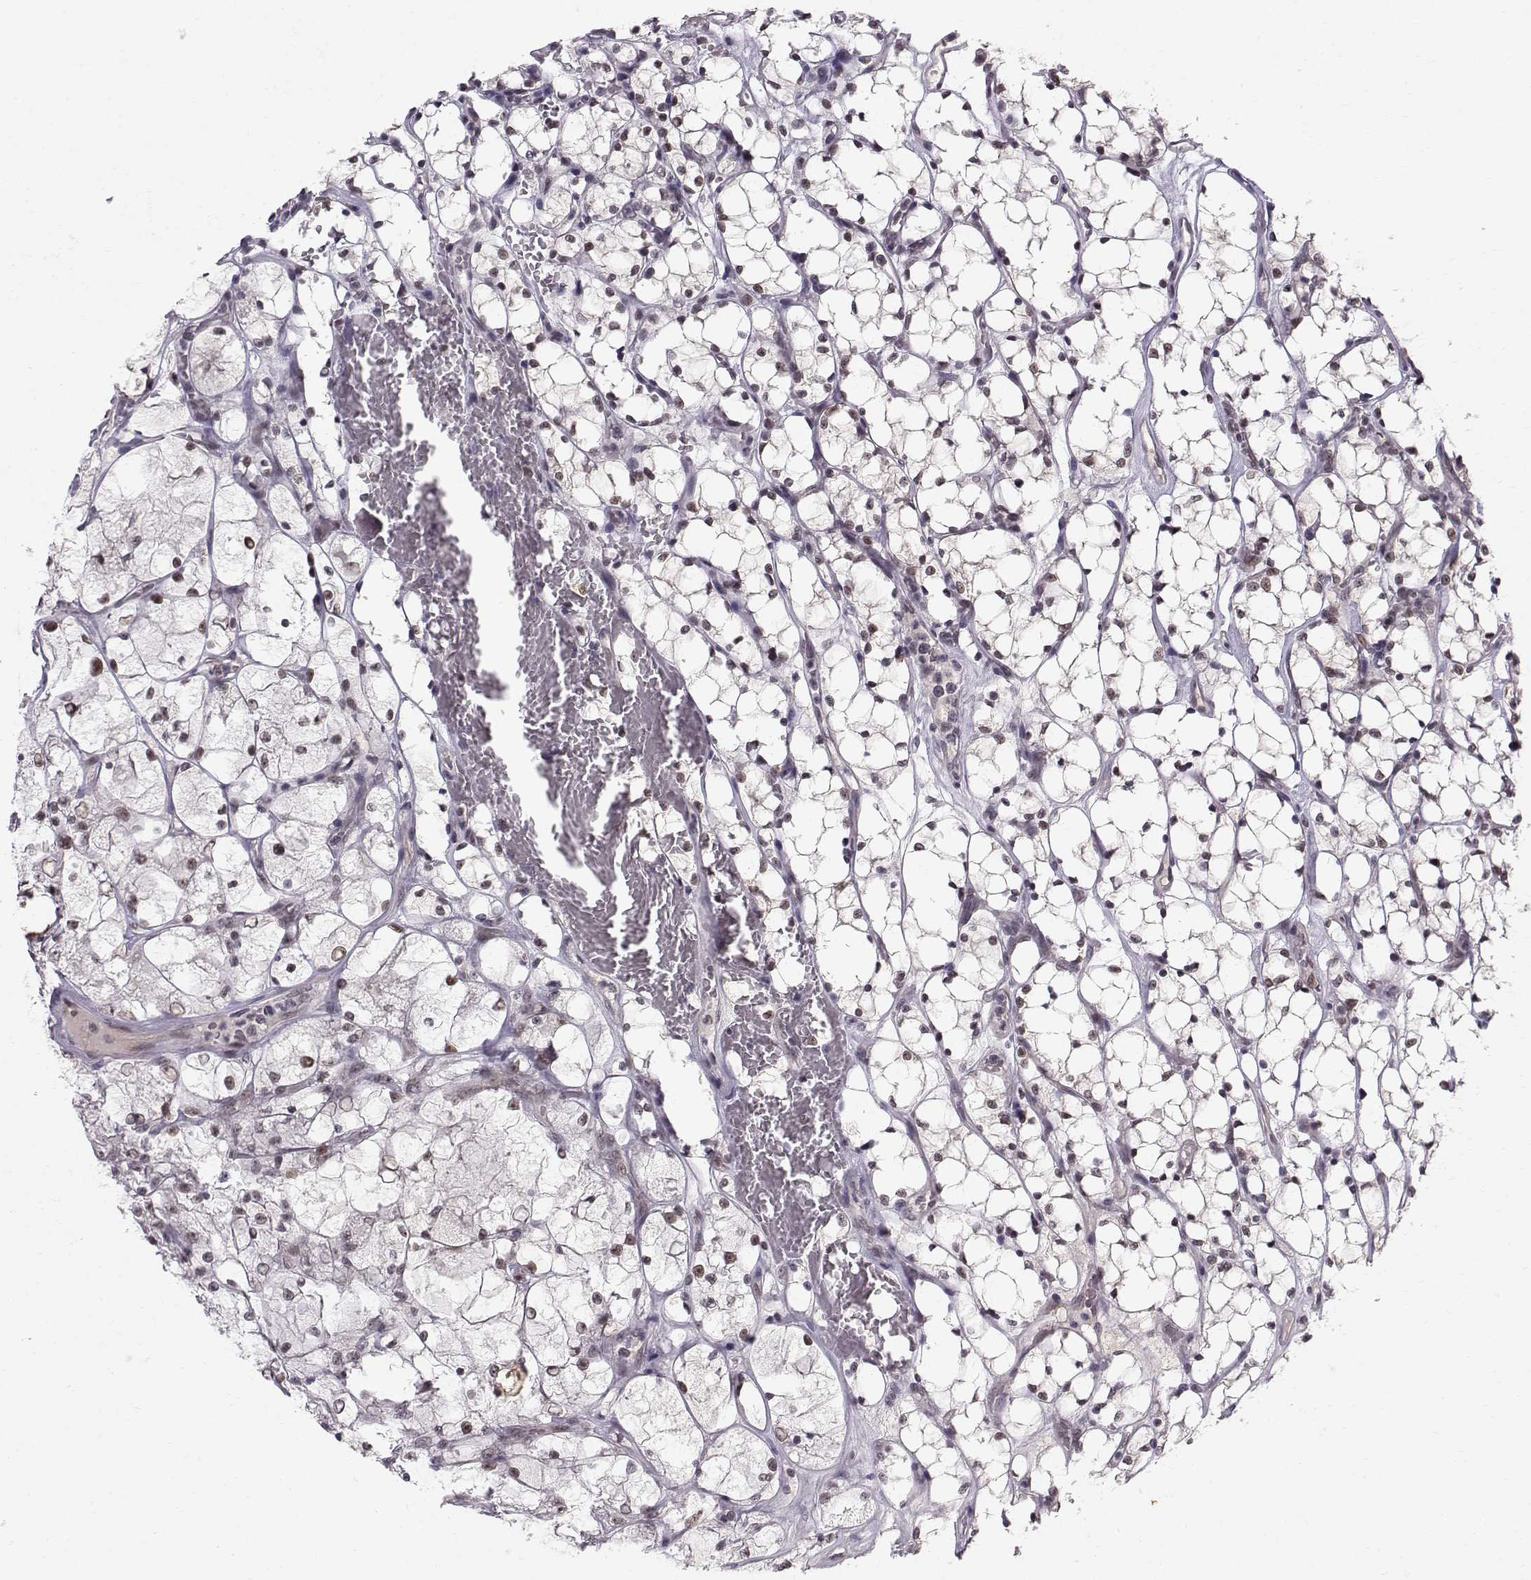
{"staining": {"intensity": "moderate", "quantity": "<25%", "location": "nuclear"}, "tissue": "renal cancer", "cell_type": "Tumor cells", "image_type": "cancer", "snomed": [{"axis": "morphology", "description": "Adenocarcinoma, NOS"}, {"axis": "topography", "description": "Kidney"}], "caption": "Renal cancer stained with a brown dye demonstrates moderate nuclear positive staining in about <25% of tumor cells.", "gene": "RPP38", "patient": {"sex": "female", "age": 69}}